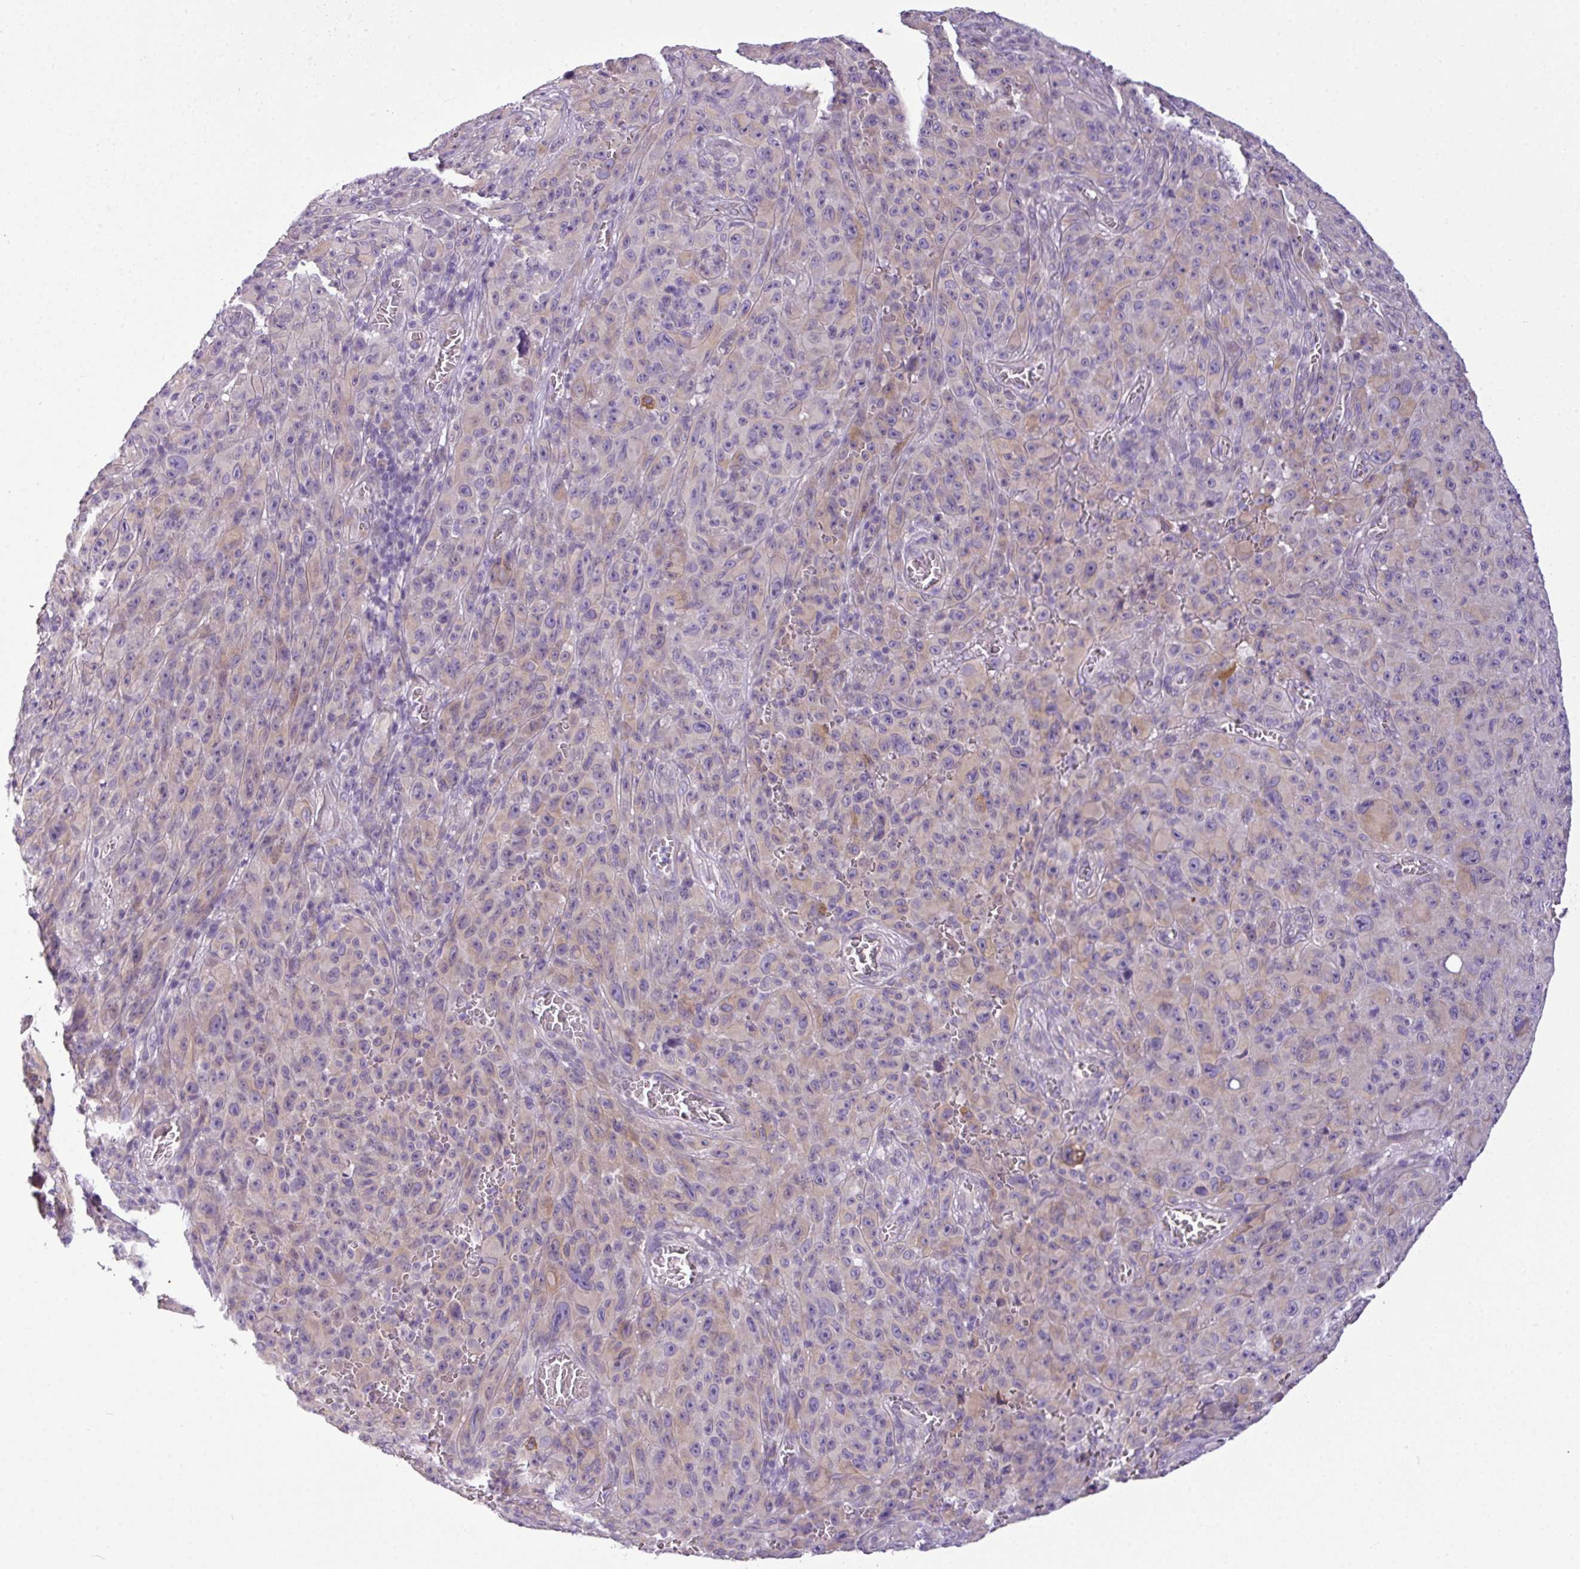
{"staining": {"intensity": "weak", "quantity": ">75%", "location": "cytoplasmic/membranous"}, "tissue": "melanoma", "cell_type": "Tumor cells", "image_type": "cancer", "snomed": [{"axis": "morphology", "description": "Malignant melanoma, NOS"}, {"axis": "topography", "description": "Skin"}], "caption": "Malignant melanoma was stained to show a protein in brown. There is low levels of weak cytoplasmic/membranous positivity in about >75% of tumor cells. (Brightfield microscopy of DAB IHC at high magnification).", "gene": "TOR1AIP2", "patient": {"sex": "female", "age": 82}}